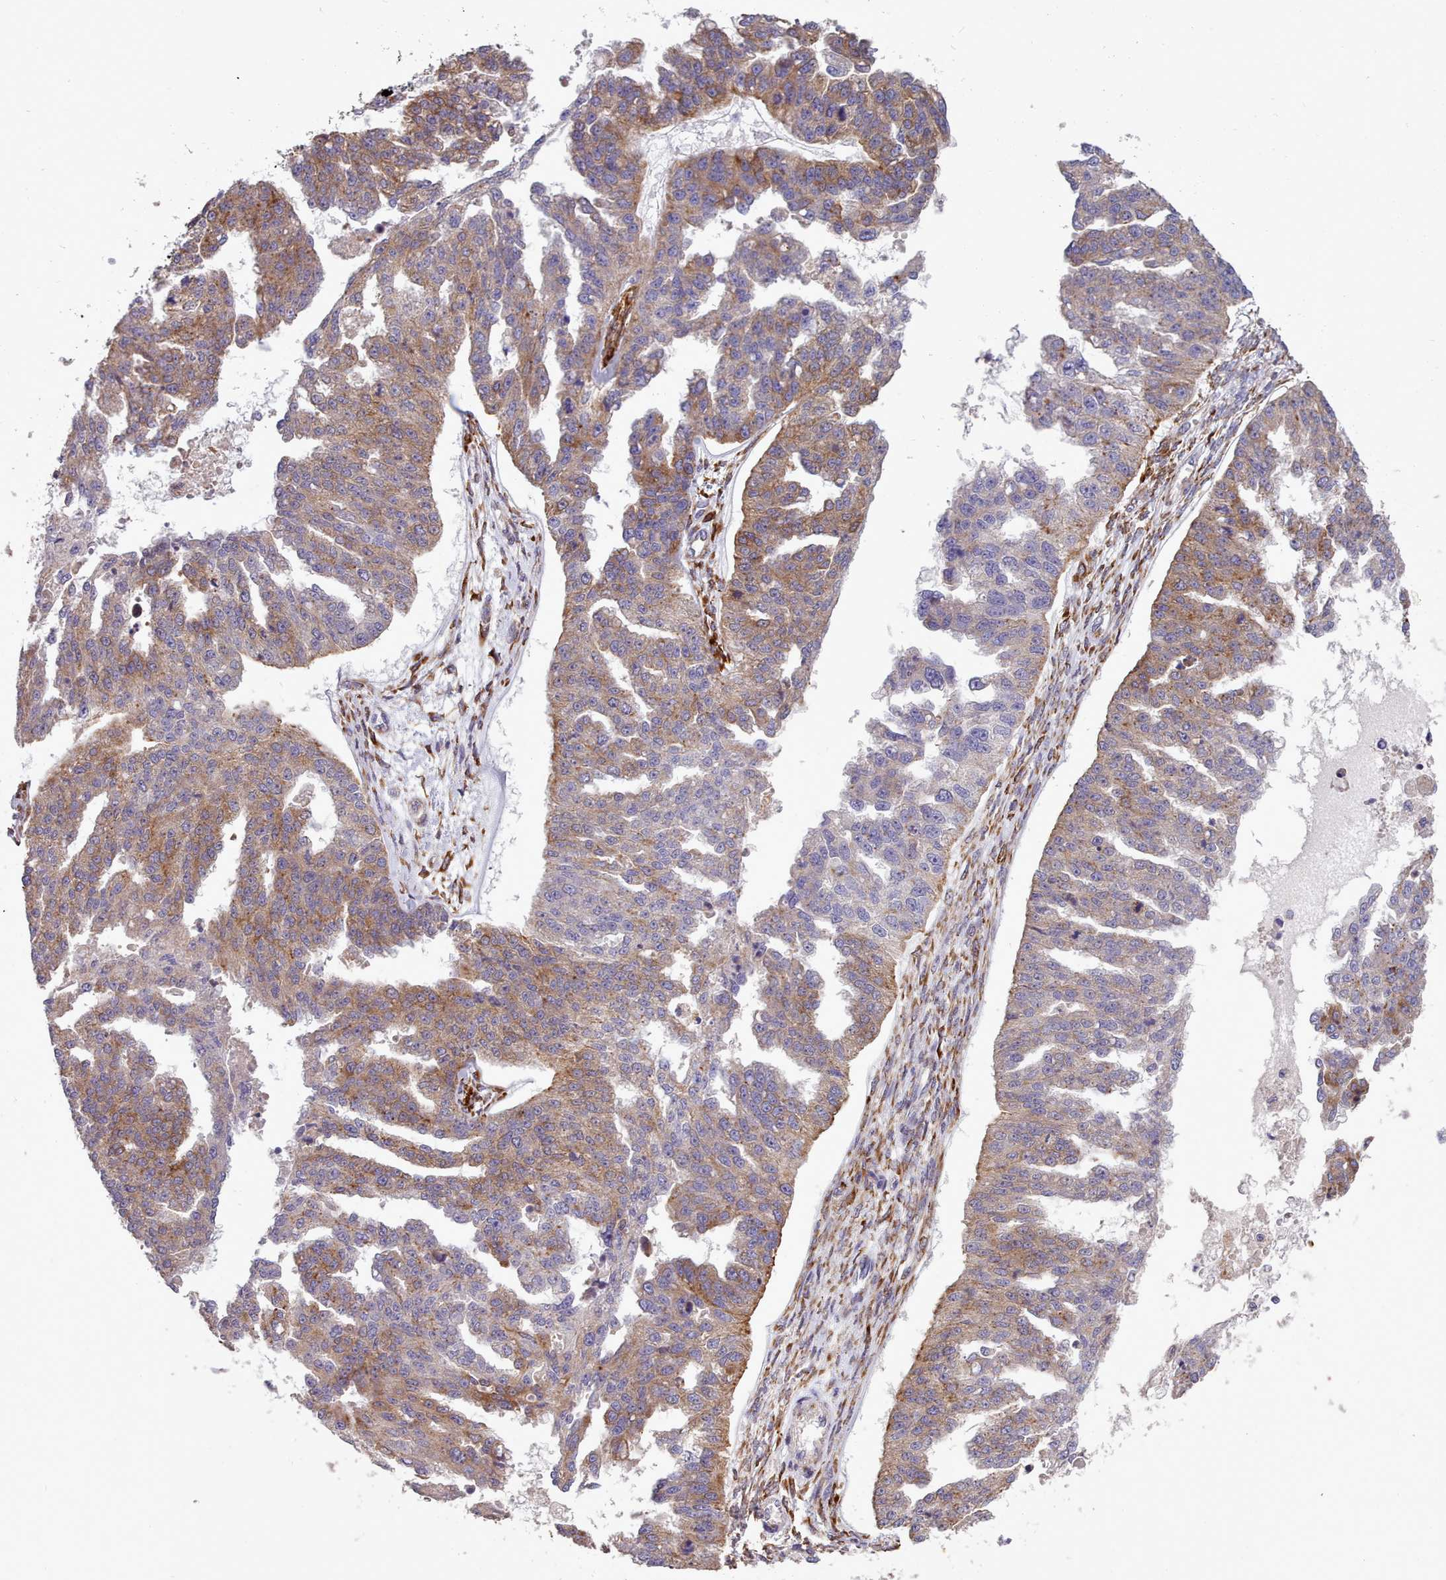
{"staining": {"intensity": "moderate", "quantity": "25%-75%", "location": "cytoplasmic/membranous"}, "tissue": "ovarian cancer", "cell_type": "Tumor cells", "image_type": "cancer", "snomed": [{"axis": "morphology", "description": "Cystadenocarcinoma, serous, NOS"}, {"axis": "topography", "description": "Ovary"}], "caption": "This is a histology image of immunohistochemistry staining of ovarian serous cystadenocarcinoma, which shows moderate positivity in the cytoplasmic/membranous of tumor cells.", "gene": "FKBP10", "patient": {"sex": "female", "age": 58}}